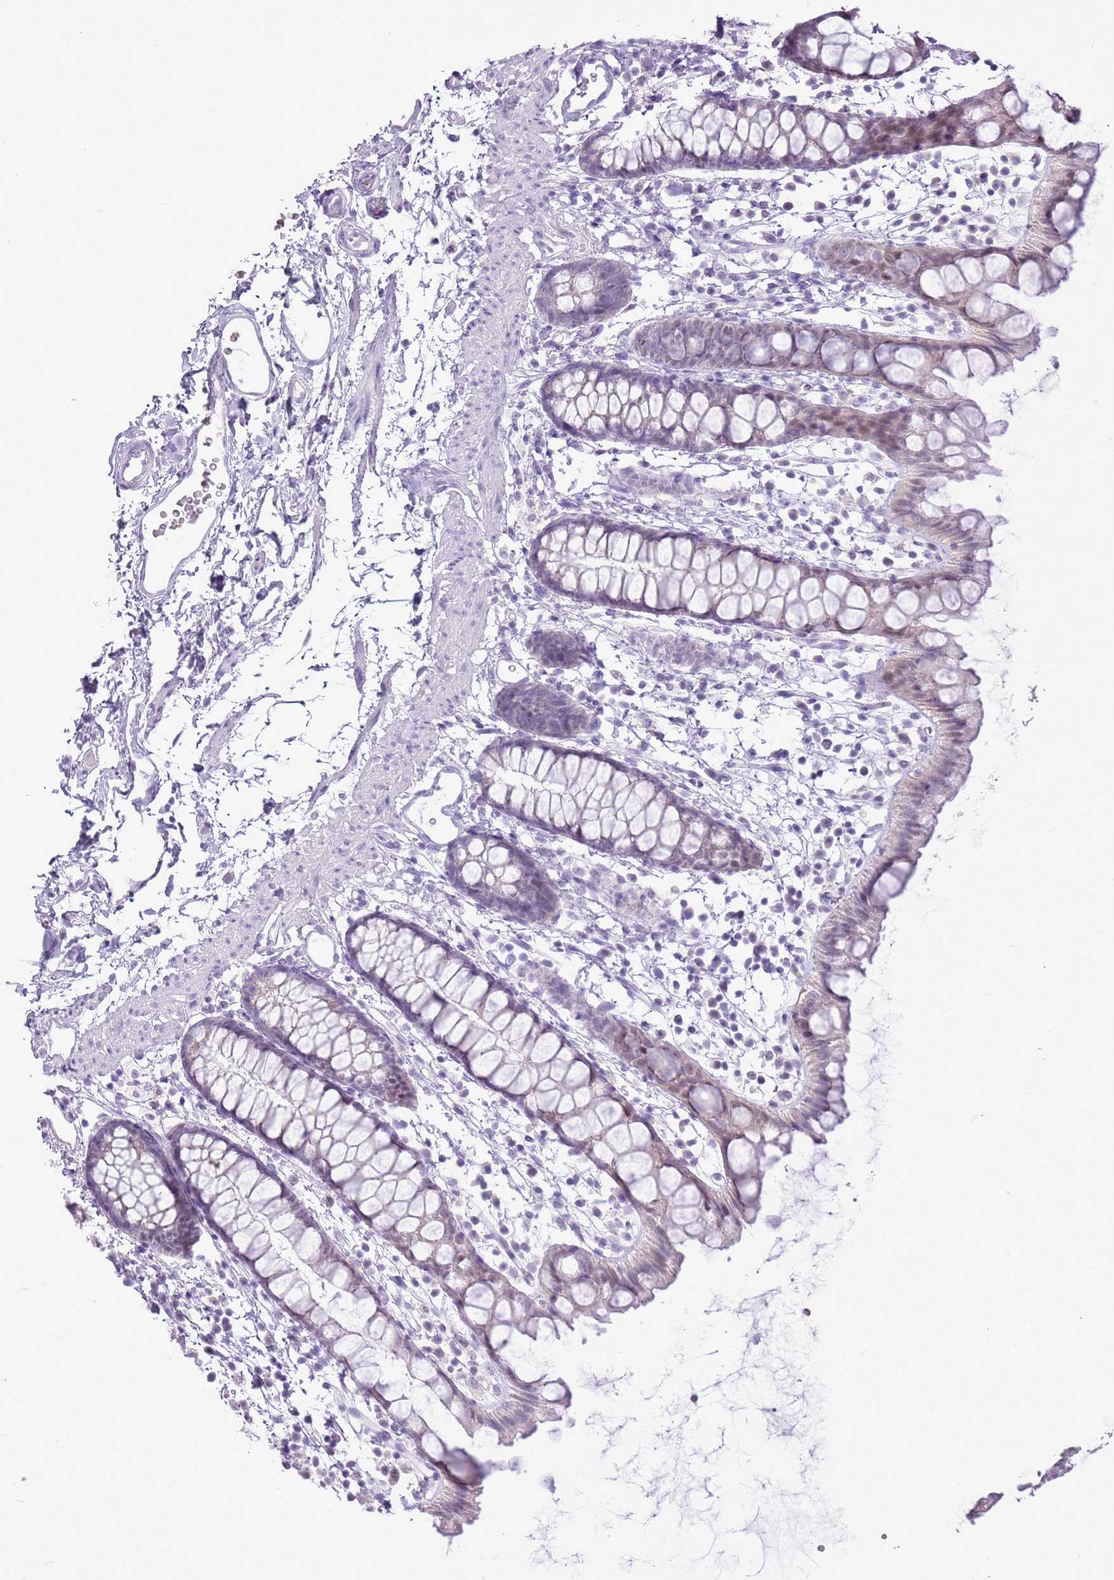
{"staining": {"intensity": "weak", "quantity": "<25%", "location": "cytoplasmic/membranous"}, "tissue": "rectum", "cell_type": "Glandular cells", "image_type": "normal", "snomed": [{"axis": "morphology", "description": "Normal tissue, NOS"}, {"axis": "topography", "description": "Rectum"}], "caption": "IHC micrograph of unremarkable human rectum stained for a protein (brown), which demonstrates no staining in glandular cells.", "gene": "RPL3L", "patient": {"sex": "female", "age": 65}}